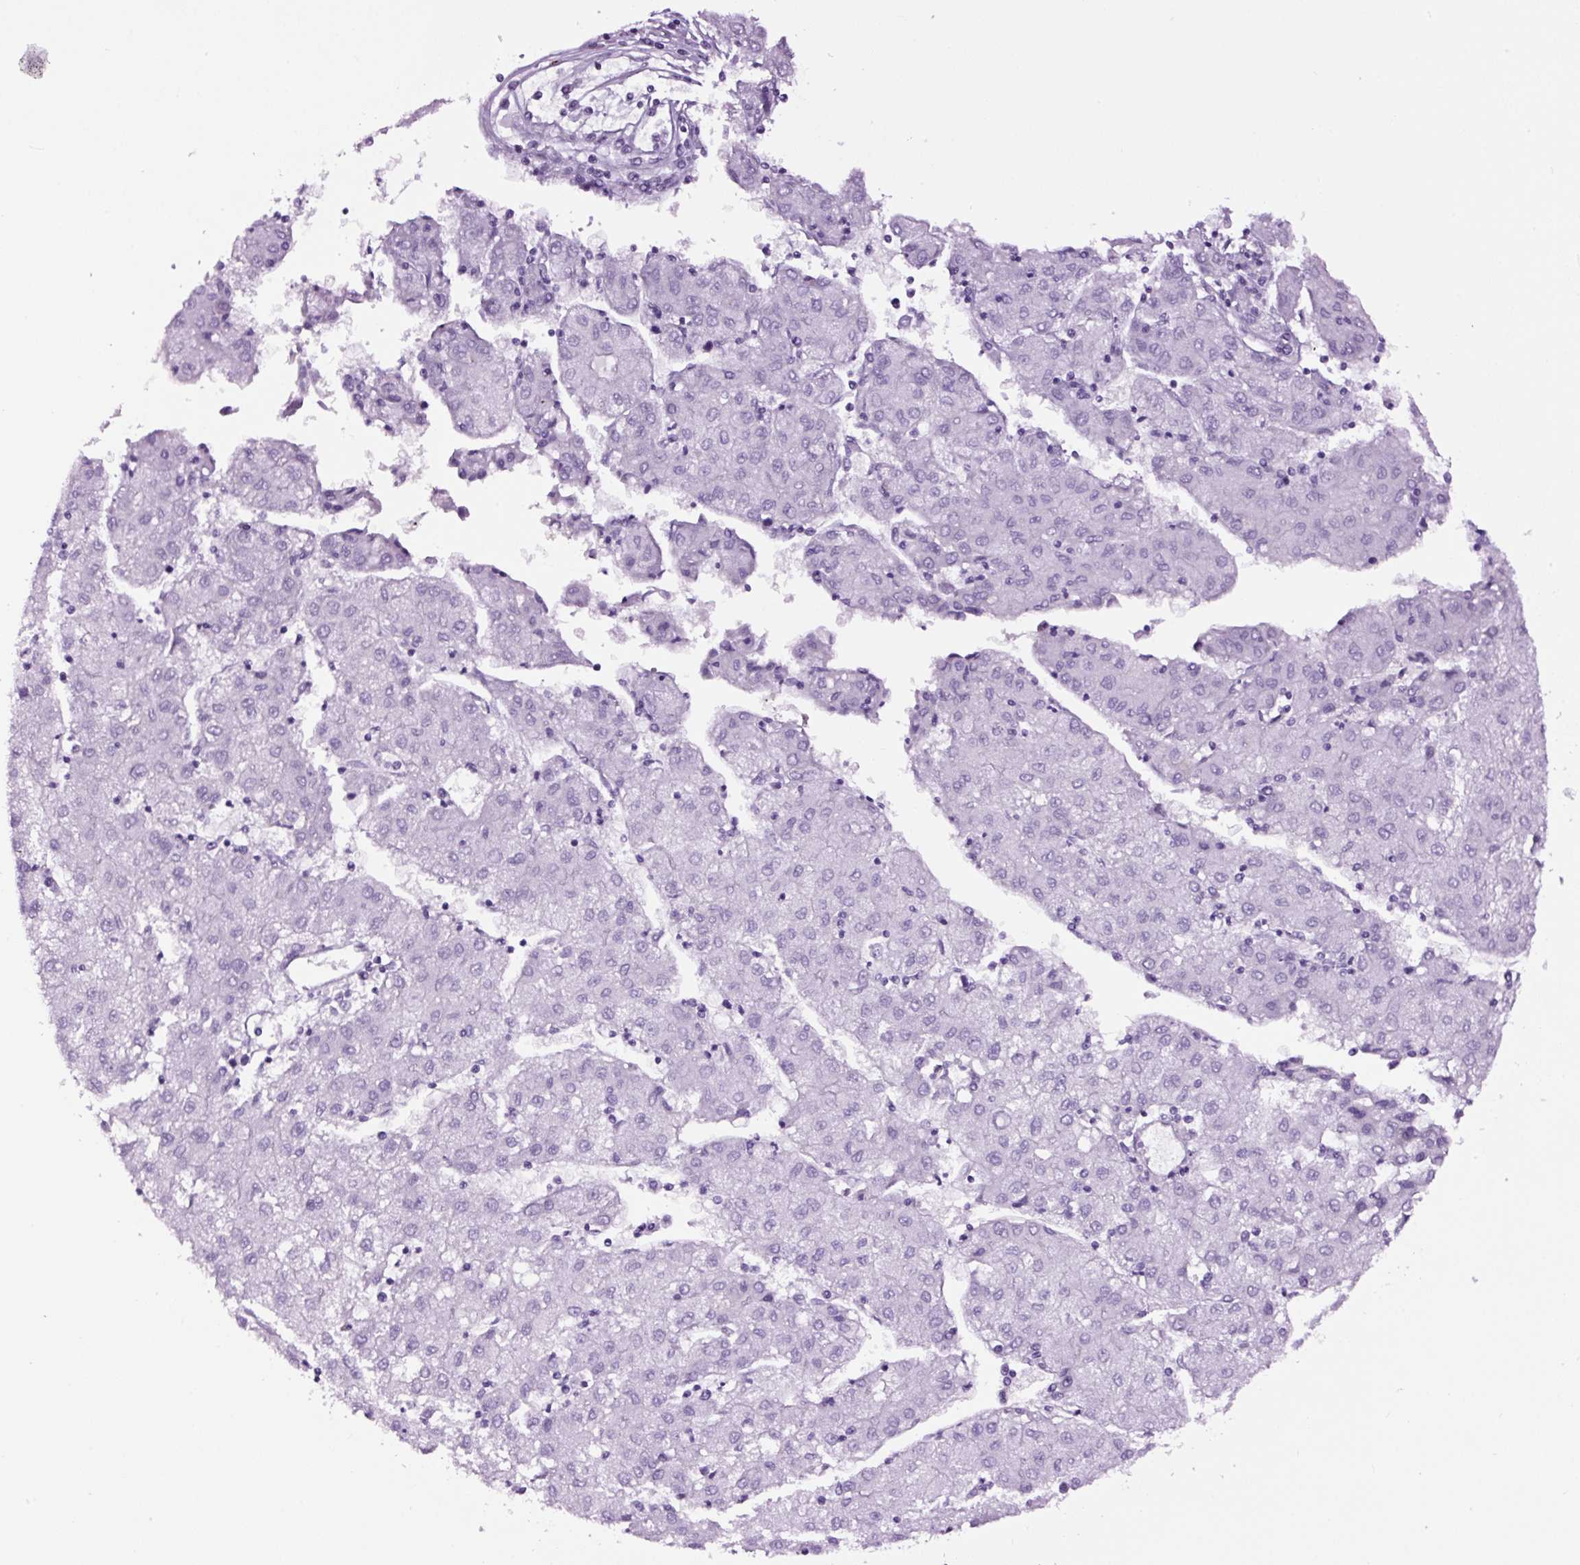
{"staining": {"intensity": "negative", "quantity": "none", "location": "none"}, "tissue": "liver cancer", "cell_type": "Tumor cells", "image_type": "cancer", "snomed": [{"axis": "morphology", "description": "Carcinoma, Hepatocellular, NOS"}, {"axis": "topography", "description": "Liver"}], "caption": "There is no significant staining in tumor cells of liver hepatocellular carcinoma.", "gene": "FBXL7", "patient": {"sex": "male", "age": 72}}